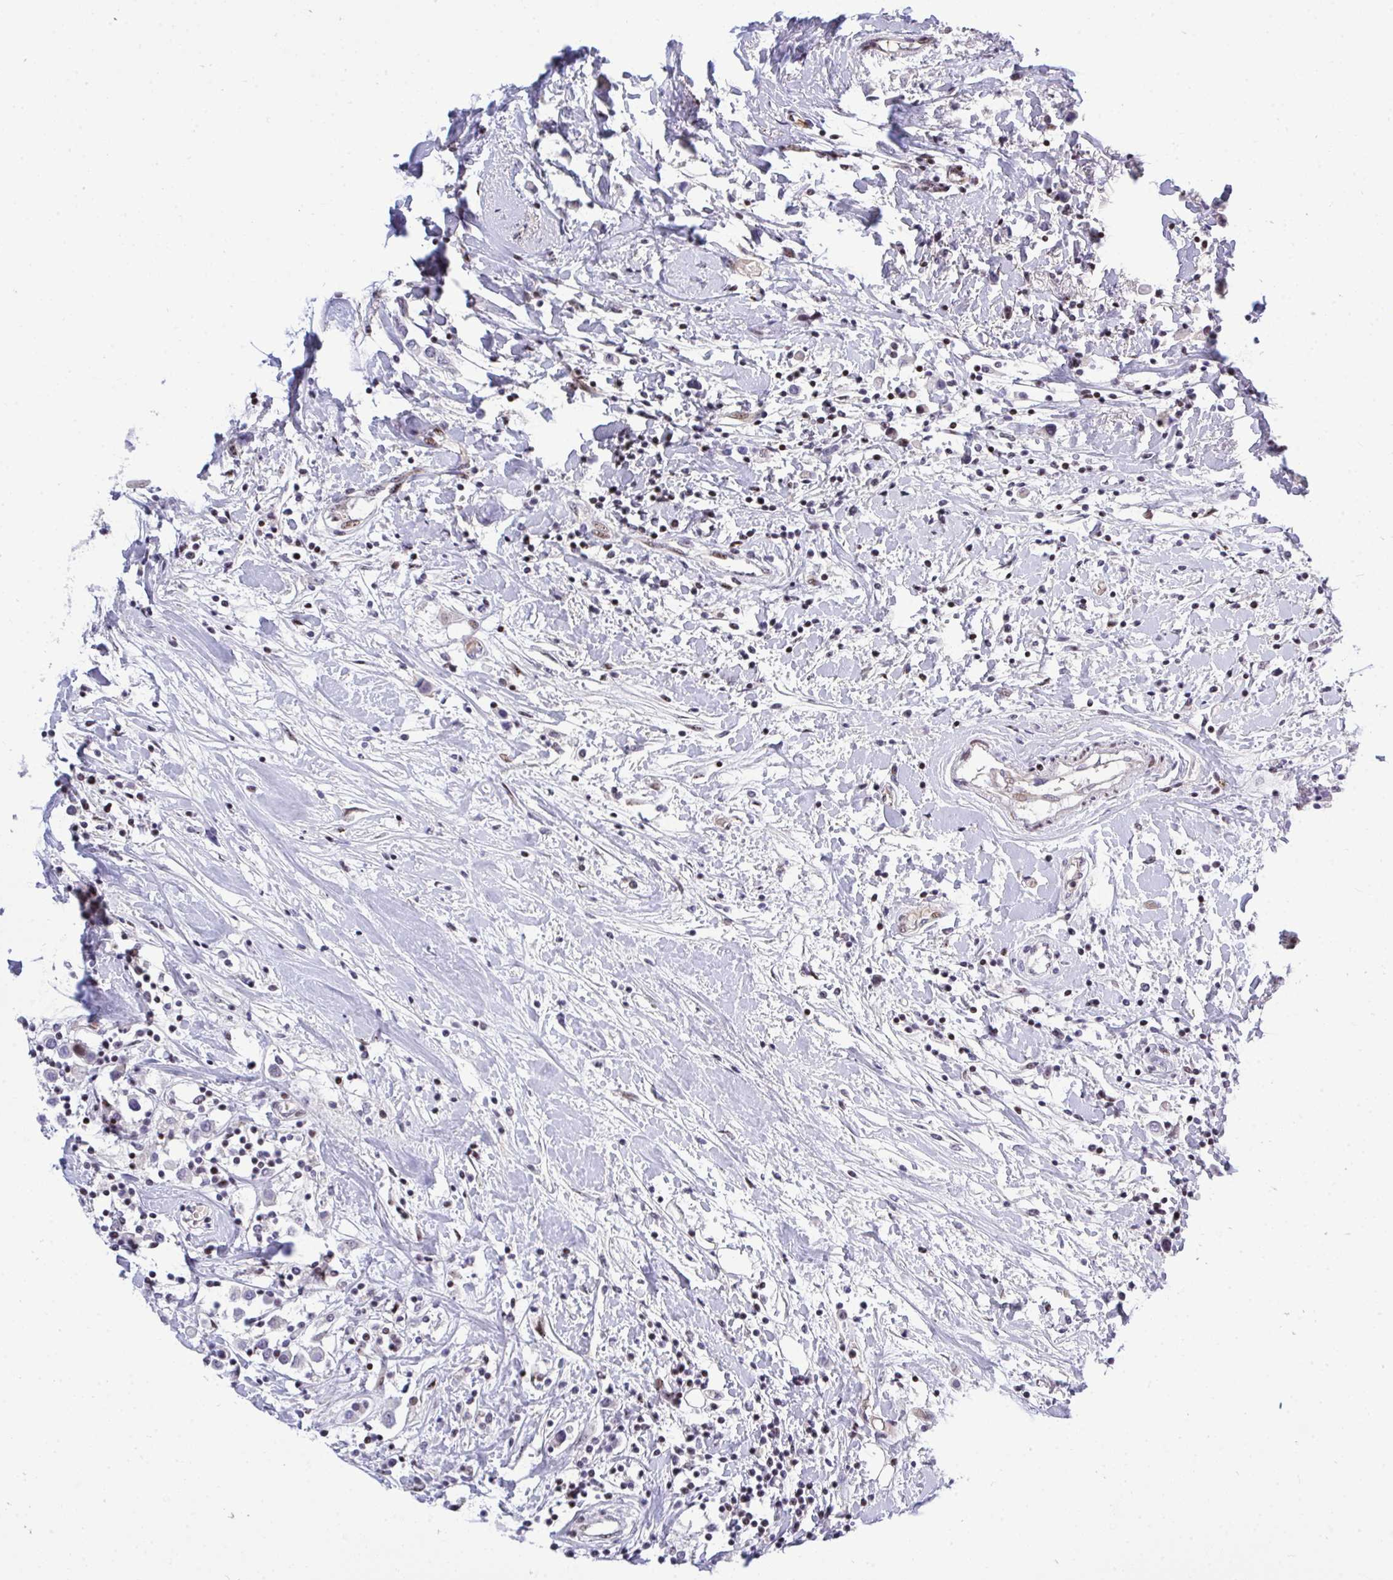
{"staining": {"intensity": "negative", "quantity": "none", "location": "none"}, "tissue": "breast cancer", "cell_type": "Tumor cells", "image_type": "cancer", "snomed": [{"axis": "morphology", "description": "Duct carcinoma"}, {"axis": "topography", "description": "Breast"}], "caption": "The micrograph exhibits no significant staining in tumor cells of infiltrating ductal carcinoma (breast).", "gene": "PLPPR3", "patient": {"sex": "female", "age": 61}}